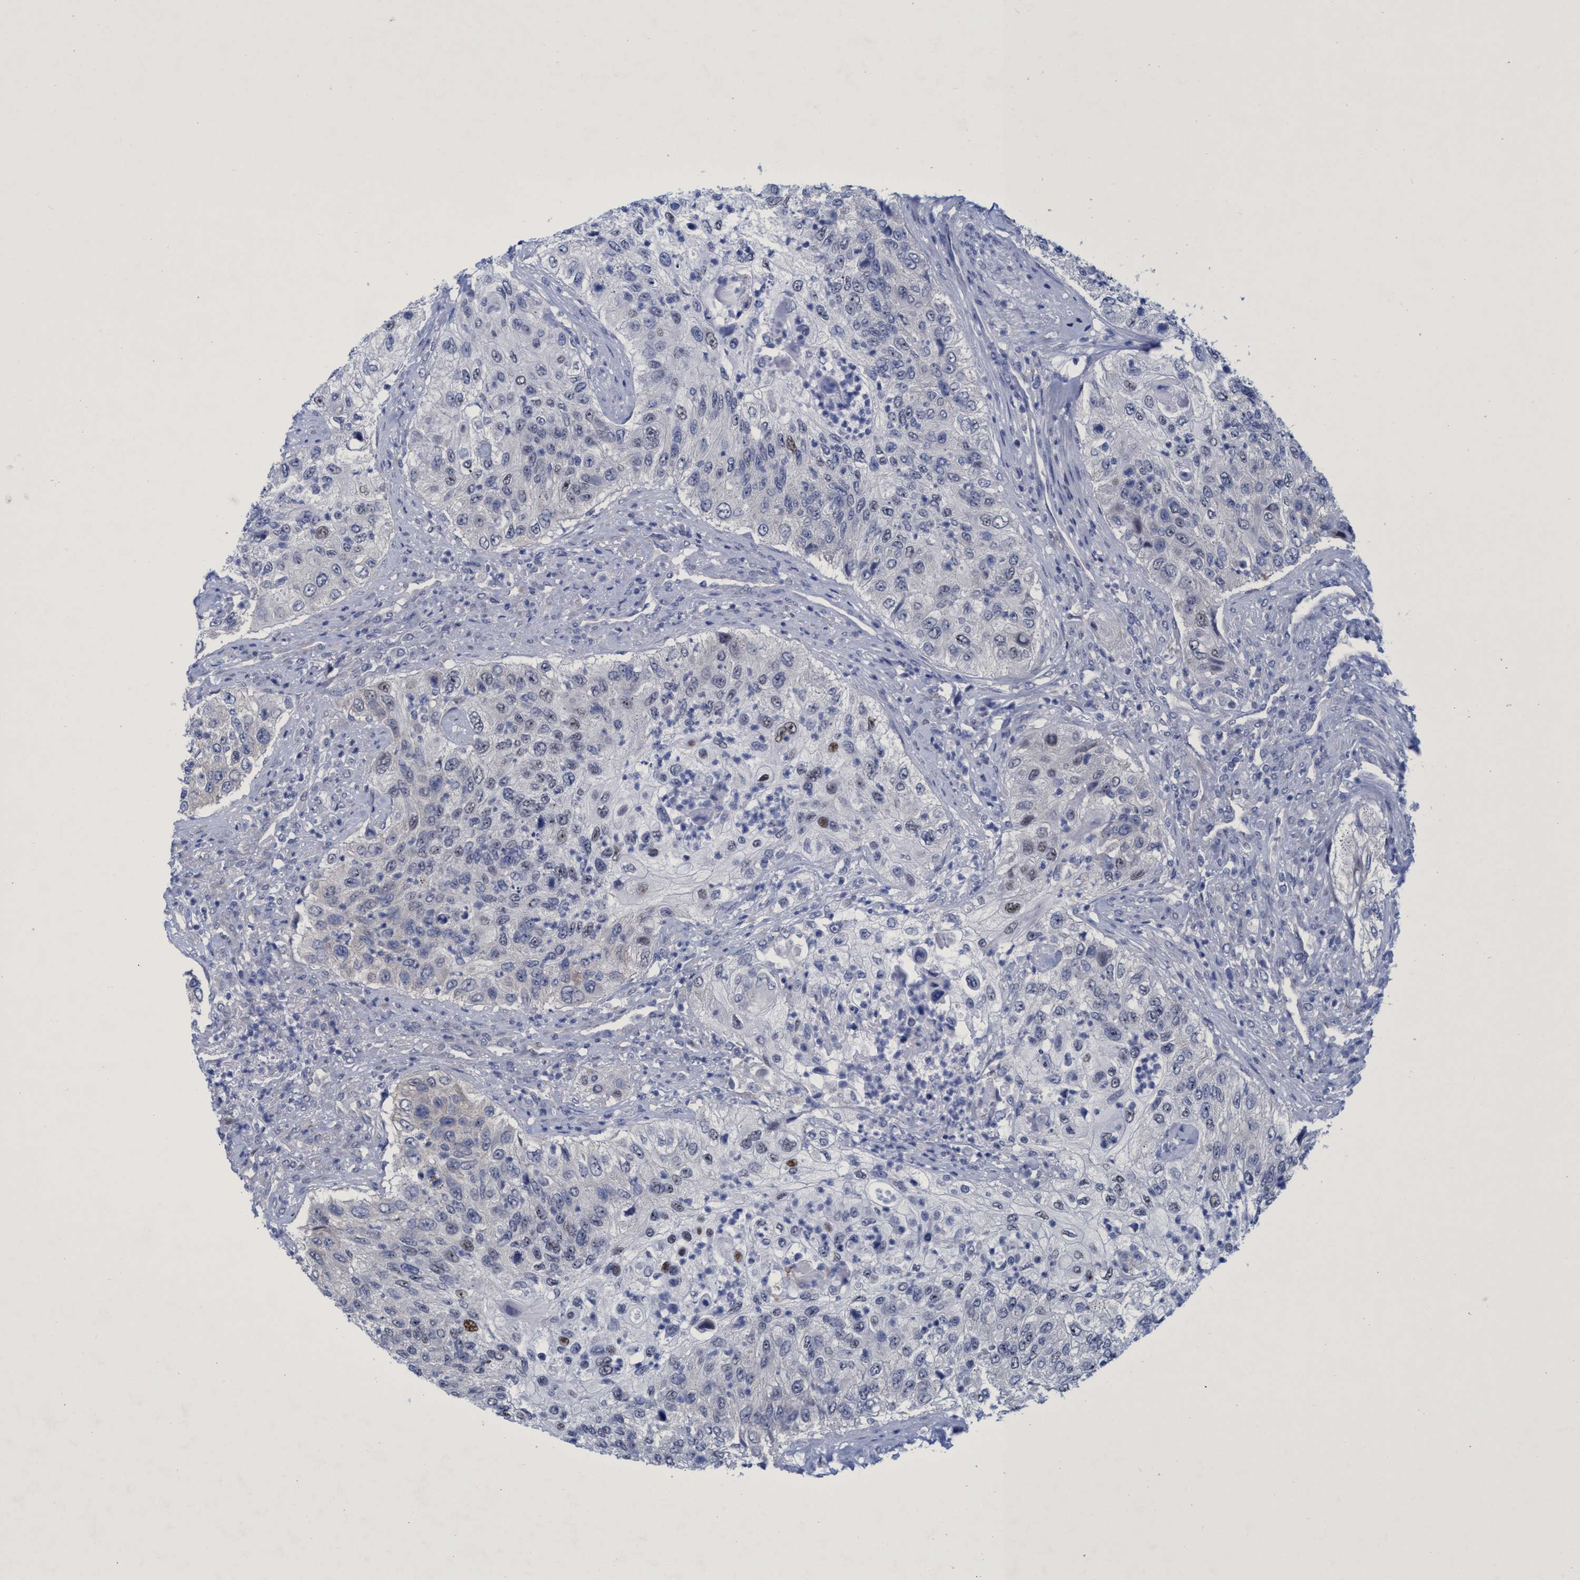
{"staining": {"intensity": "weak", "quantity": "<25%", "location": "nuclear"}, "tissue": "urothelial cancer", "cell_type": "Tumor cells", "image_type": "cancer", "snomed": [{"axis": "morphology", "description": "Urothelial carcinoma, High grade"}, {"axis": "topography", "description": "Urinary bladder"}], "caption": "IHC image of neoplastic tissue: urothelial cancer stained with DAB (3,3'-diaminobenzidine) exhibits no significant protein expression in tumor cells.", "gene": "R3HCC1", "patient": {"sex": "female", "age": 60}}